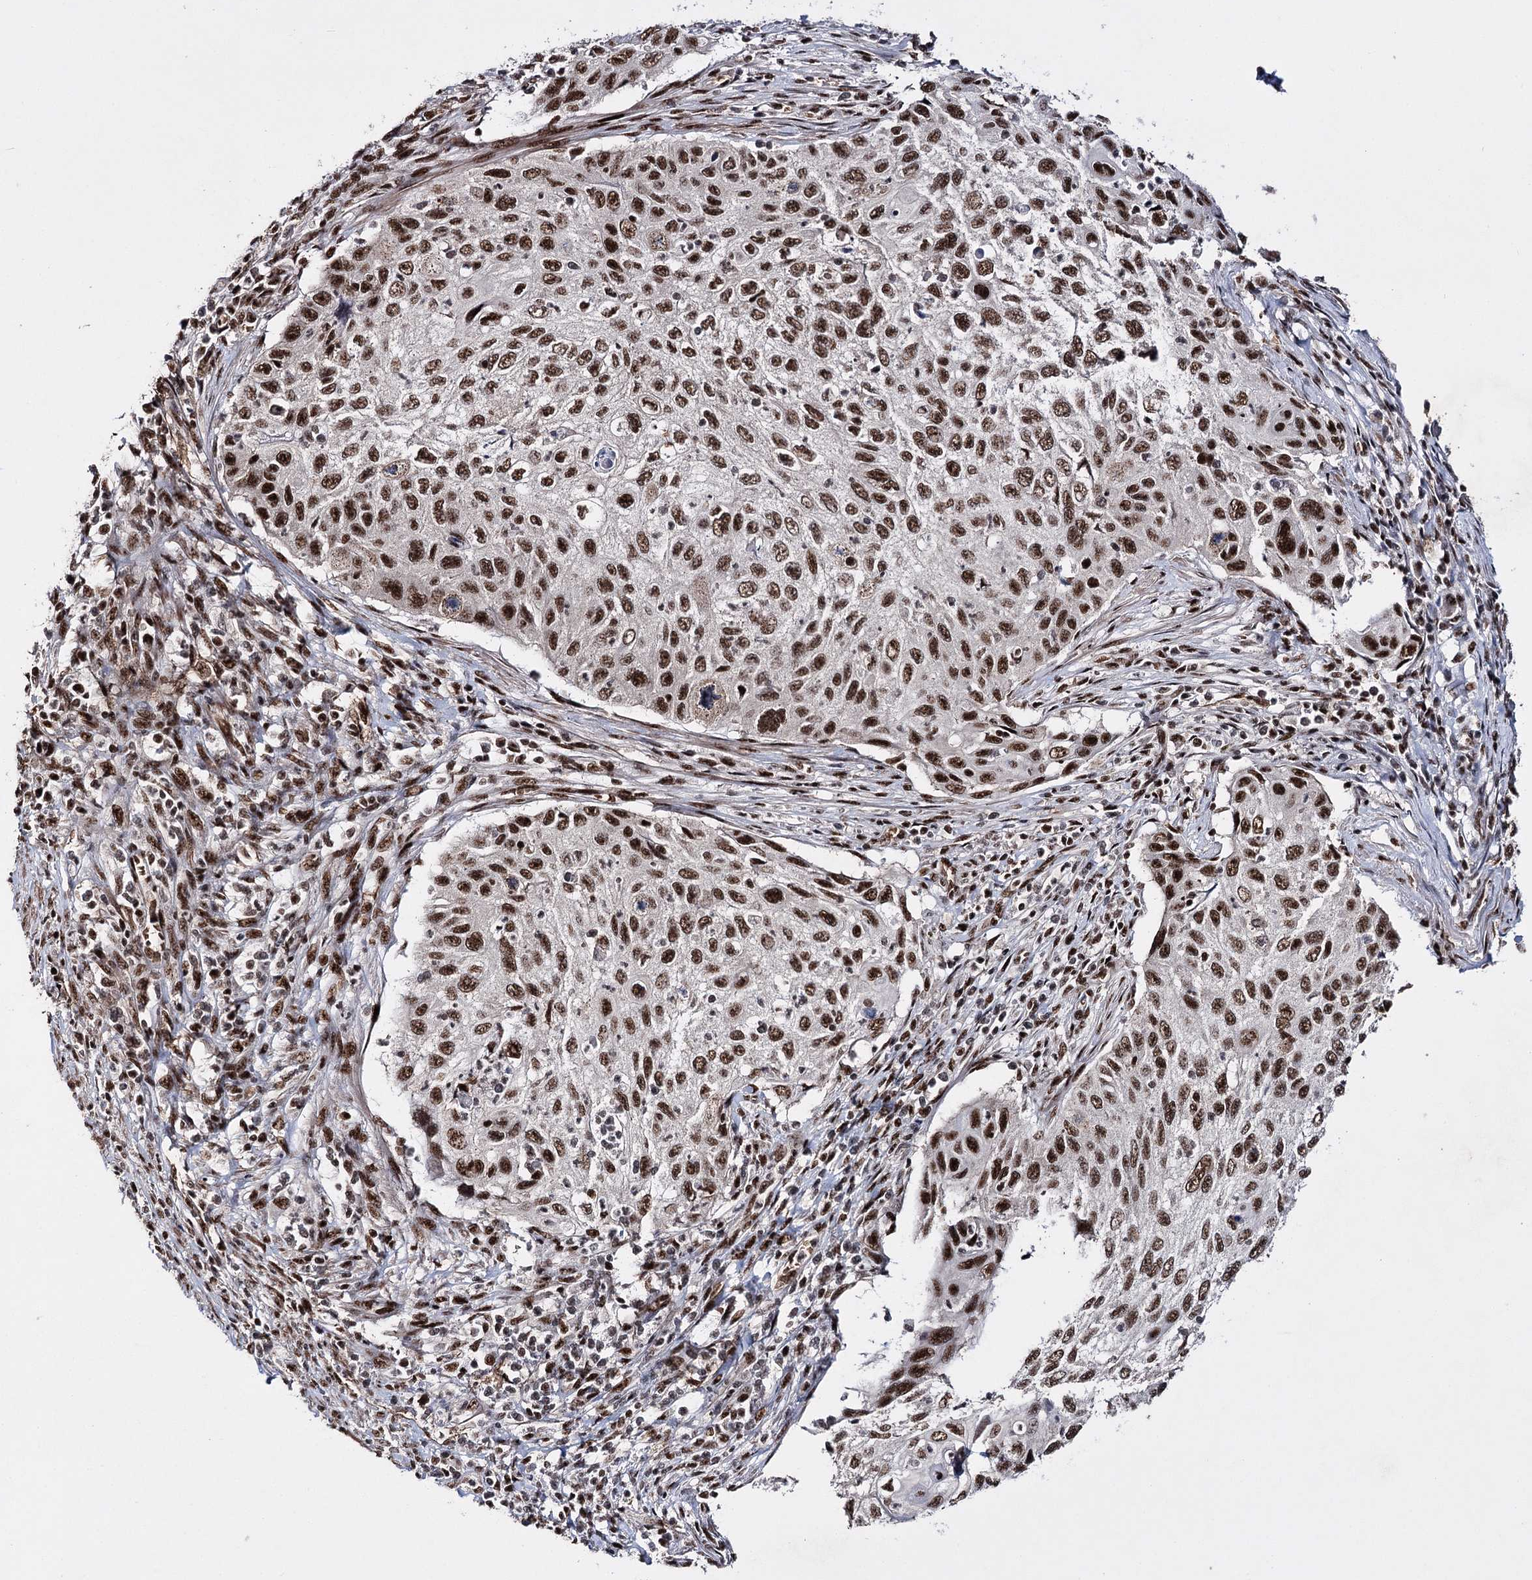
{"staining": {"intensity": "strong", "quantity": ">75%", "location": "nuclear"}, "tissue": "cervical cancer", "cell_type": "Tumor cells", "image_type": "cancer", "snomed": [{"axis": "morphology", "description": "Squamous cell carcinoma, NOS"}, {"axis": "topography", "description": "Cervix"}], "caption": "DAB immunohistochemical staining of cervical cancer shows strong nuclear protein staining in about >75% of tumor cells.", "gene": "PRPF40A", "patient": {"sex": "female", "age": 70}}